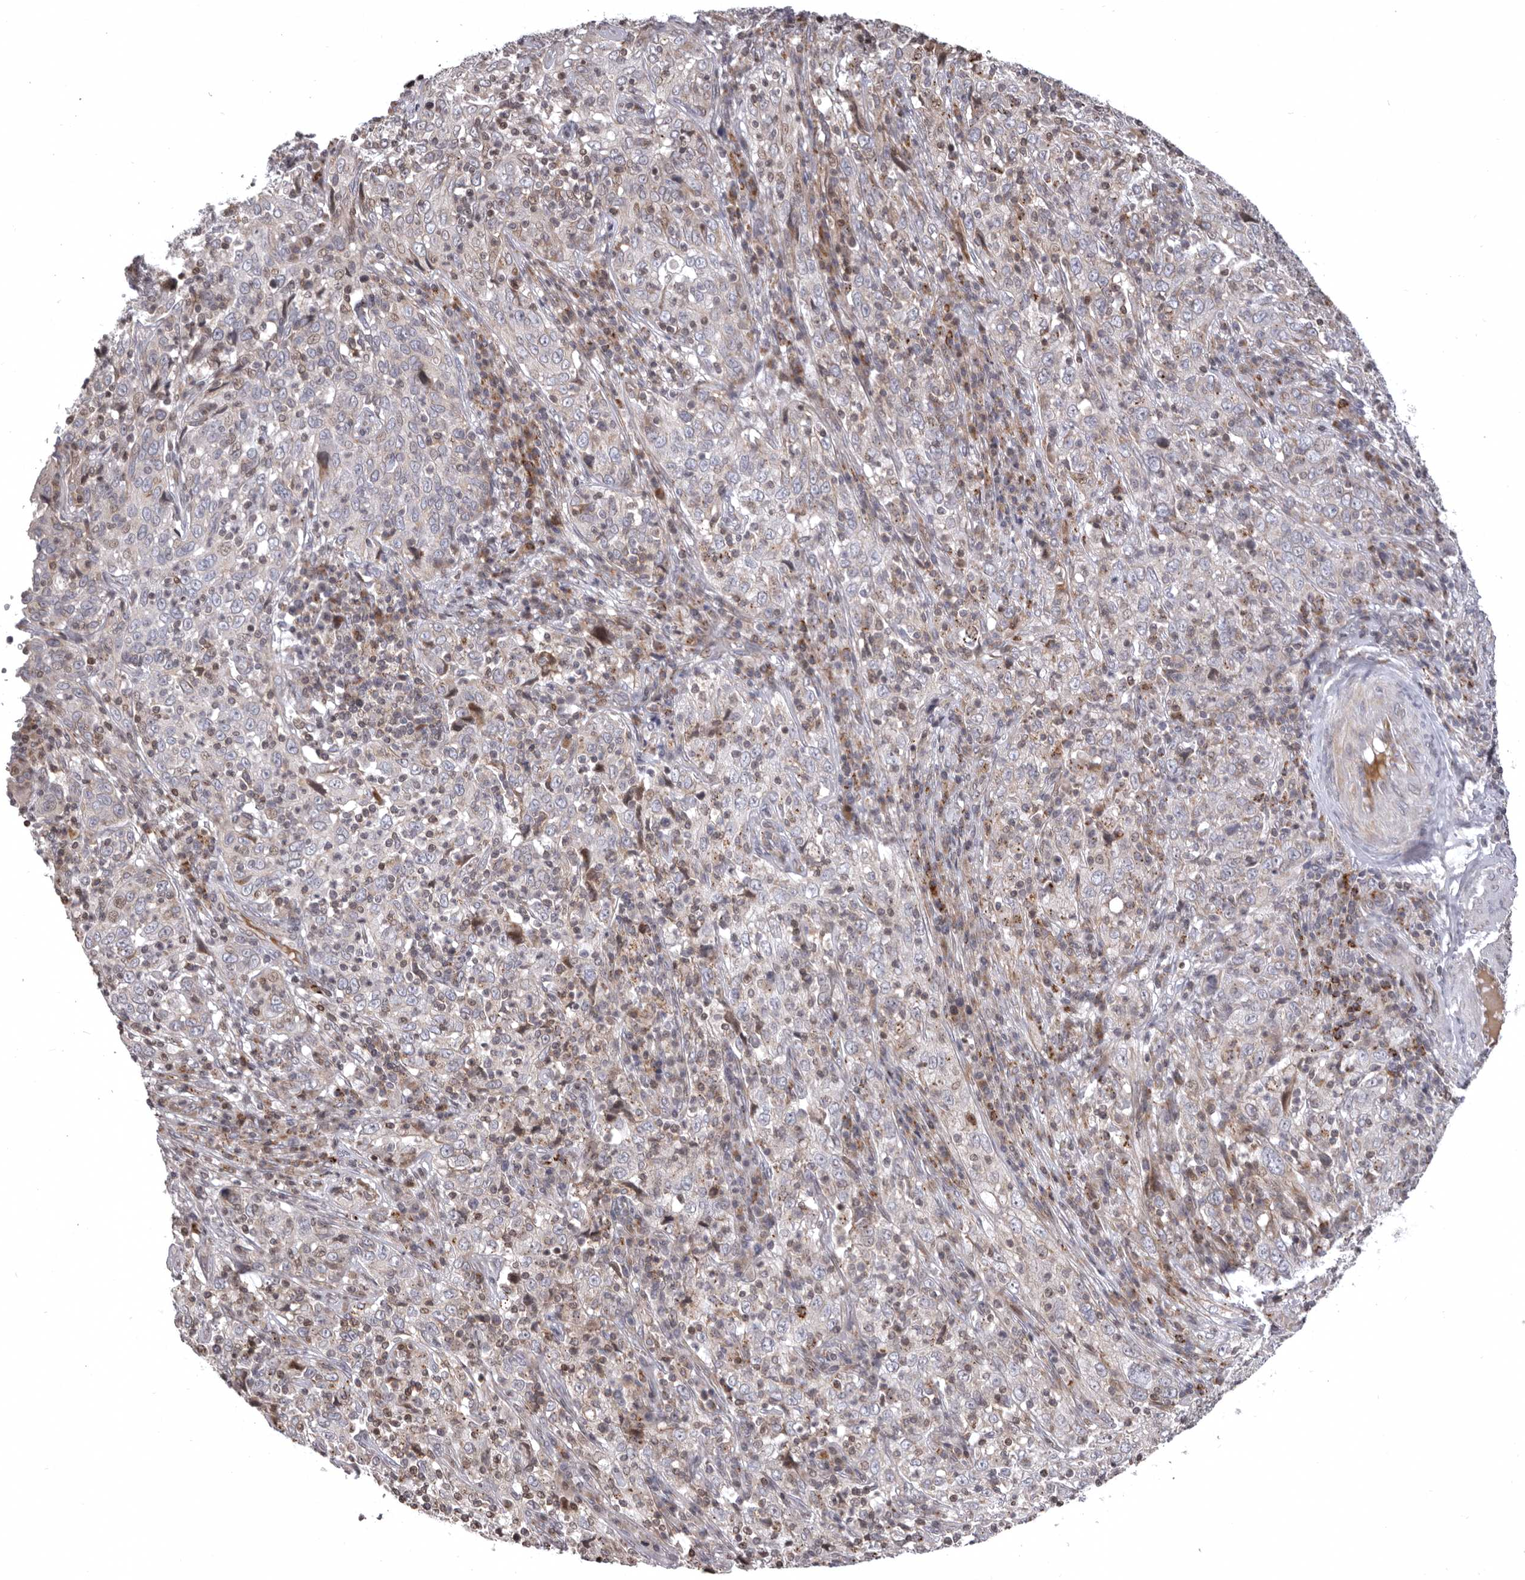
{"staining": {"intensity": "moderate", "quantity": "<25%", "location": "nuclear"}, "tissue": "cervical cancer", "cell_type": "Tumor cells", "image_type": "cancer", "snomed": [{"axis": "morphology", "description": "Squamous cell carcinoma, NOS"}, {"axis": "topography", "description": "Cervix"}], "caption": "IHC photomicrograph of neoplastic tissue: human cervical cancer stained using immunohistochemistry demonstrates low levels of moderate protein expression localized specifically in the nuclear of tumor cells, appearing as a nuclear brown color.", "gene": "AZIN1", "patient": {"sex": "female", "age": 46}}